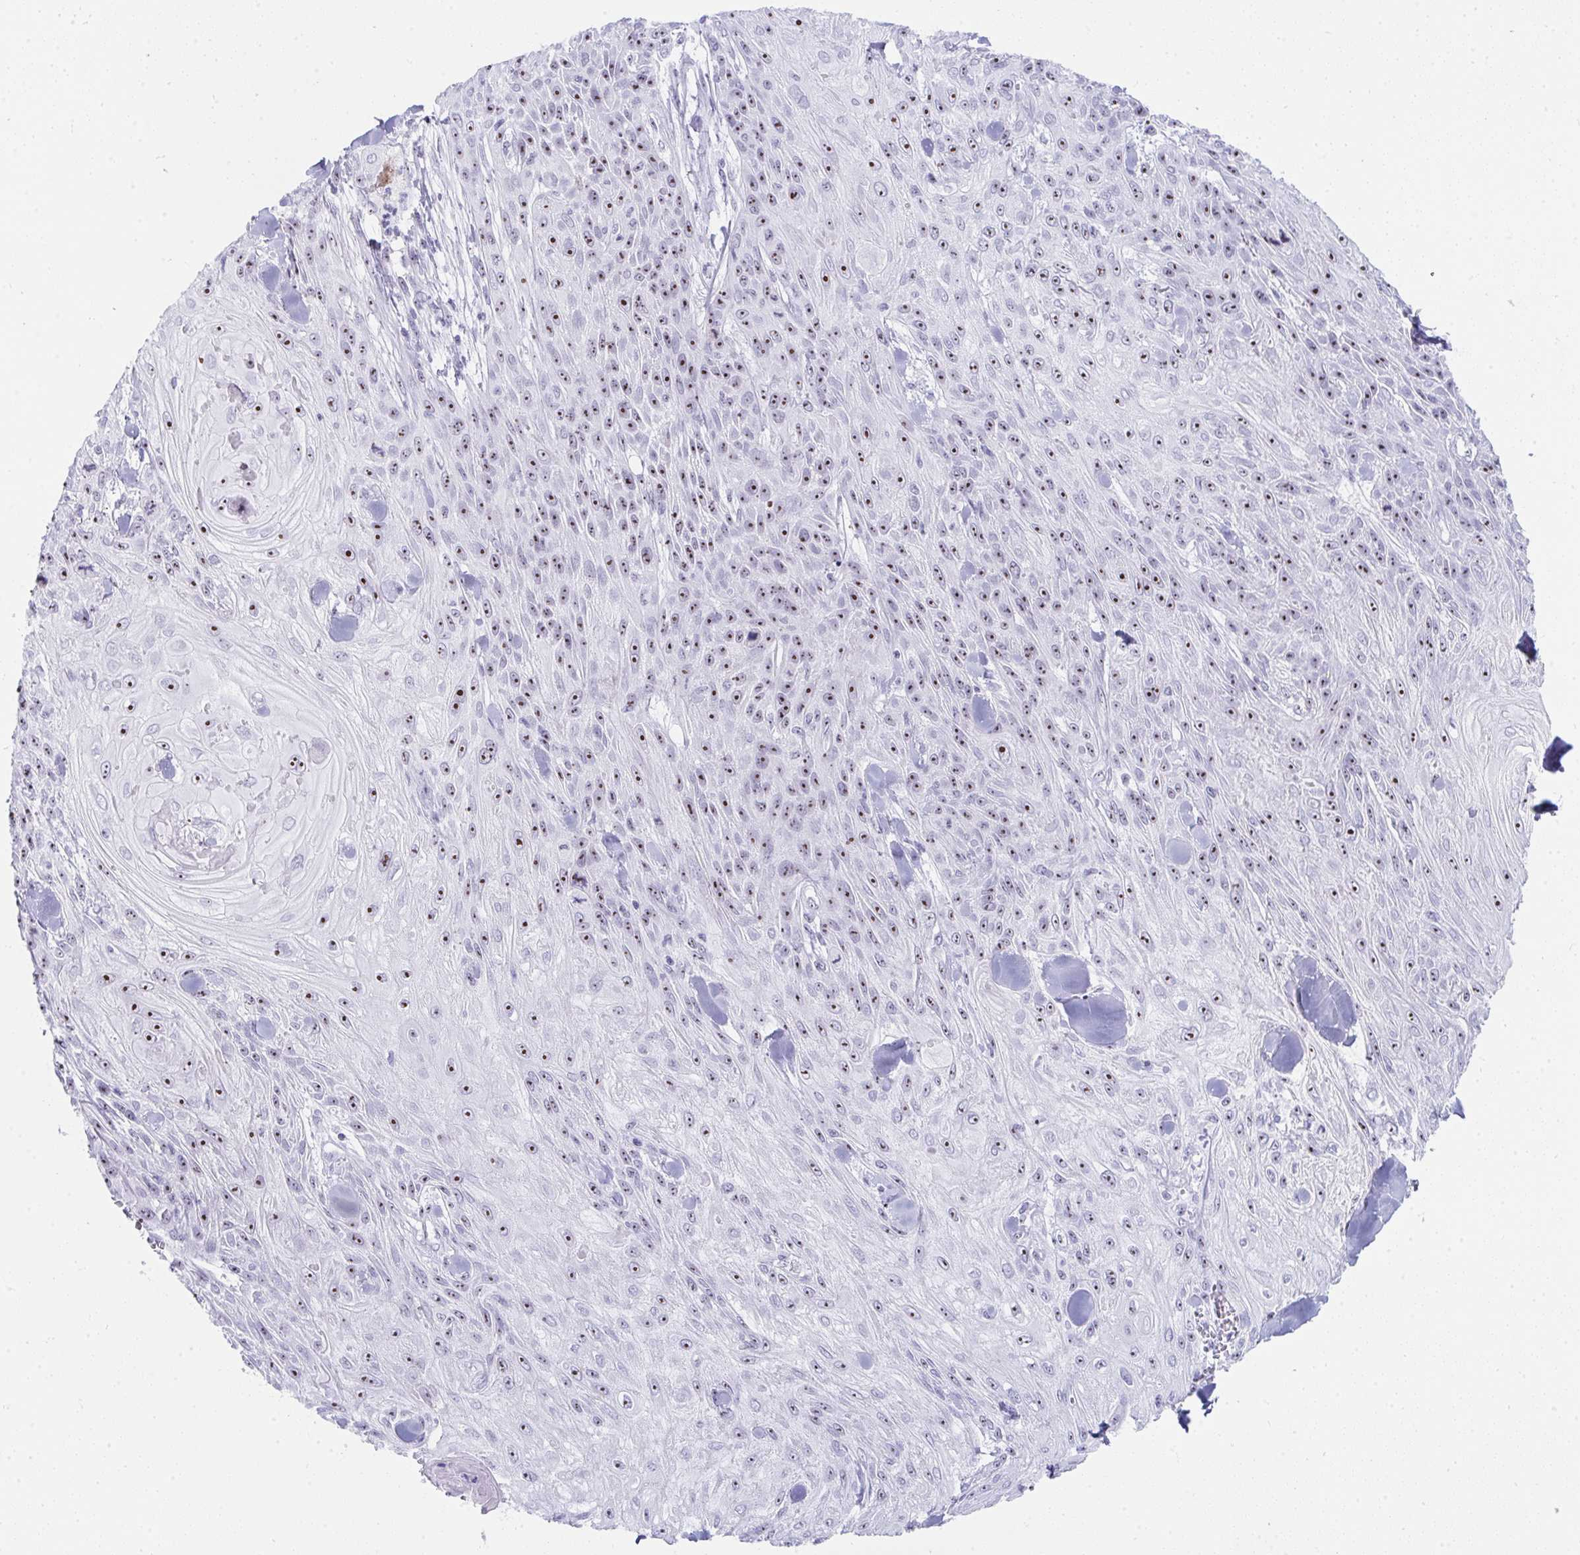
{"staining": {"intensity": "moderate", "quantity": ">75%", "location": "nuclear"}, "tissue": "skin cancer", "cell_type": "Tumor cells", "image_type": "cancer", "snomed": [{"axis": "morphology", "description": "Squamous cell carcinoma, NOS"}, {"axis": "topography", "description": "Skin"}], "caption": "Moderate nuclear positivity is seen in approximately >75% of tumor cells in skin squamous cell carcinoma.", "gene": "NOP10", "patient": {"sex": "male", "age": 88}}